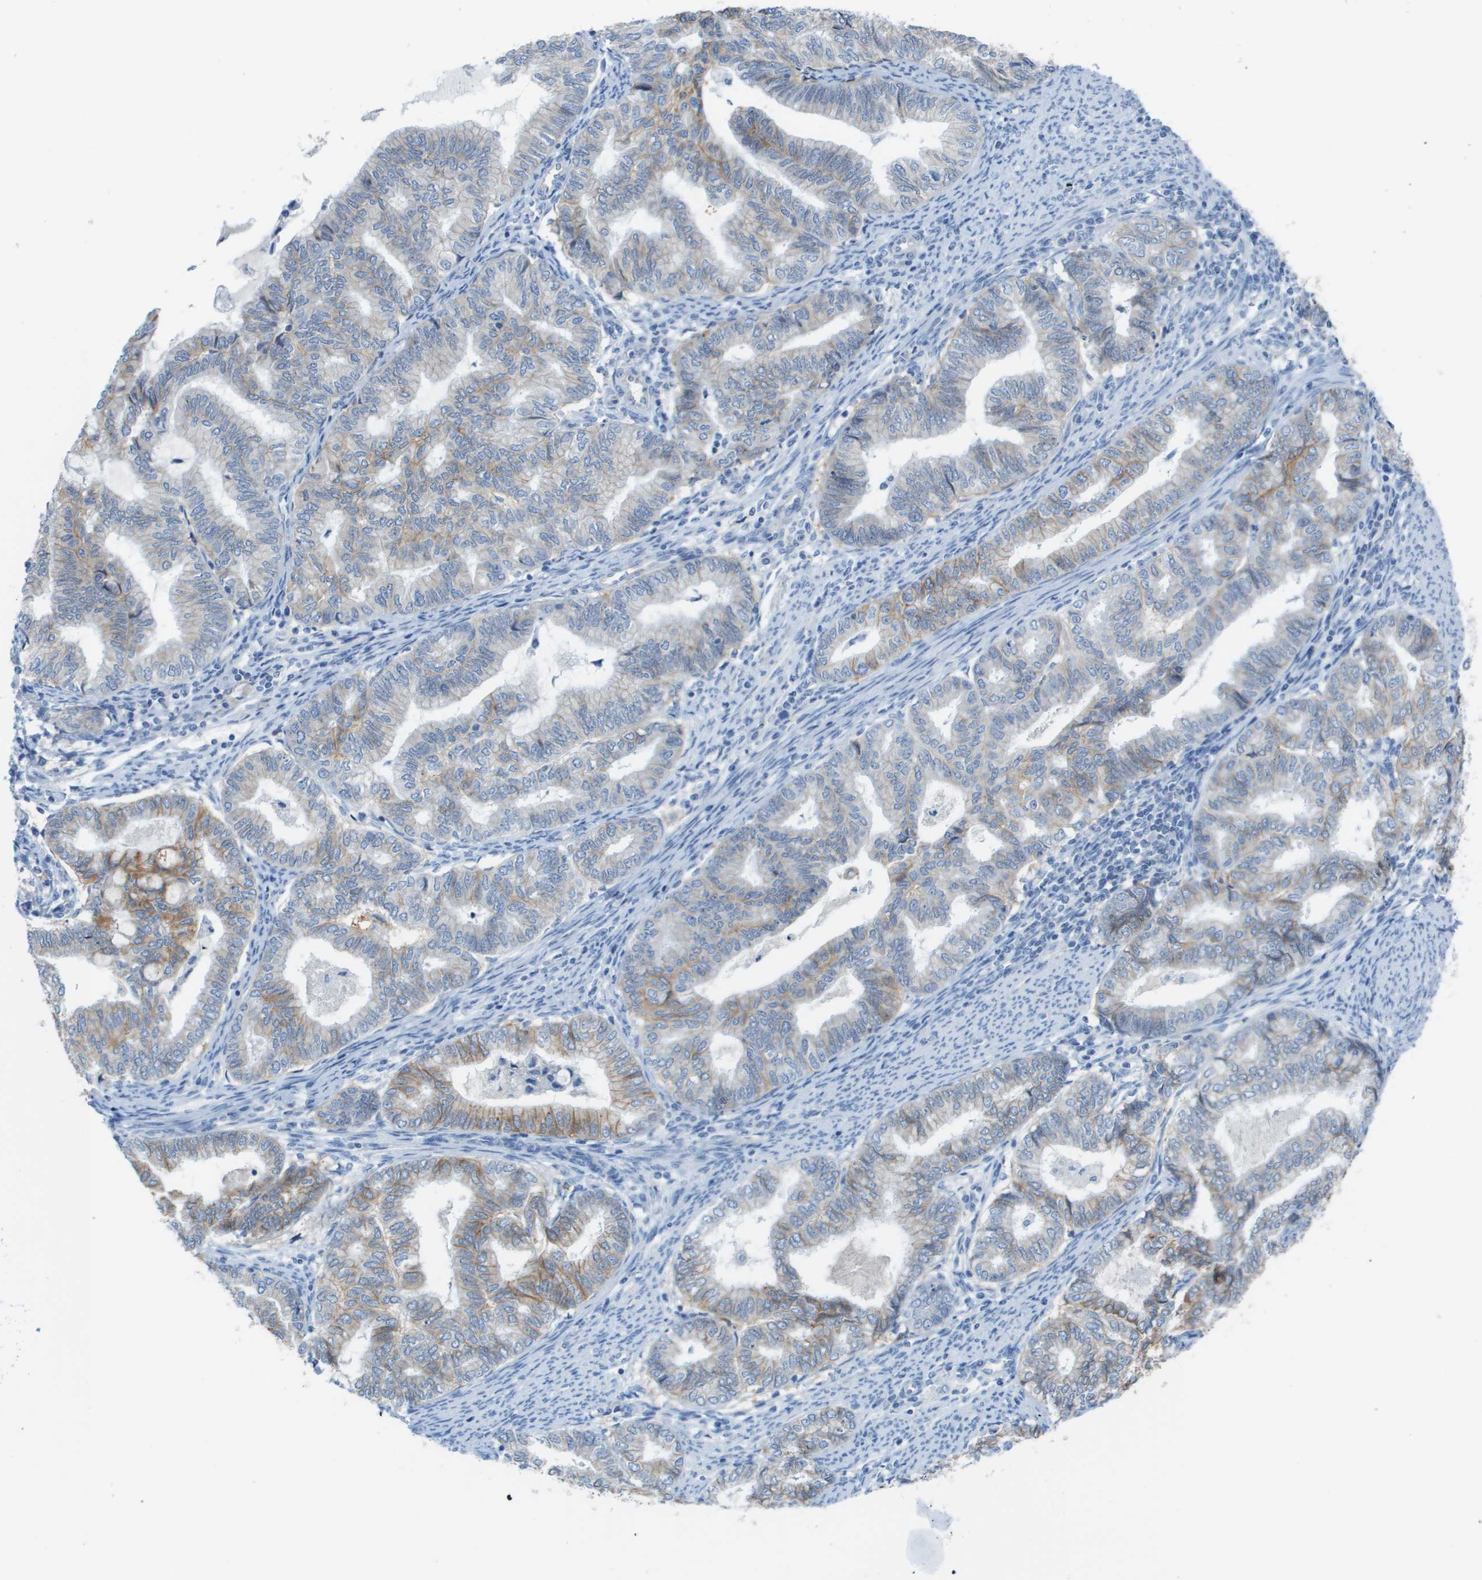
{"staining": {"intensity": "weak", "quantity": "<25%", "location": "cytoplasmic/membranous"}, "tissue": "endometrial cancer", "cell_type": "Tumor cells", "image_type": "cancer", "snomed": [{"axis": "morphology", "description": "Adenocarcinoma, NOS"}, {"axis": "topography", "description": "Endometrium"}], "caption": "Immunohistochemical staining of endometrial cancer (adenocarcinoma) reveals no significant staining in tumor cells.", "gene": "CD46", "patient": {"sex": "female", "age": 79}}